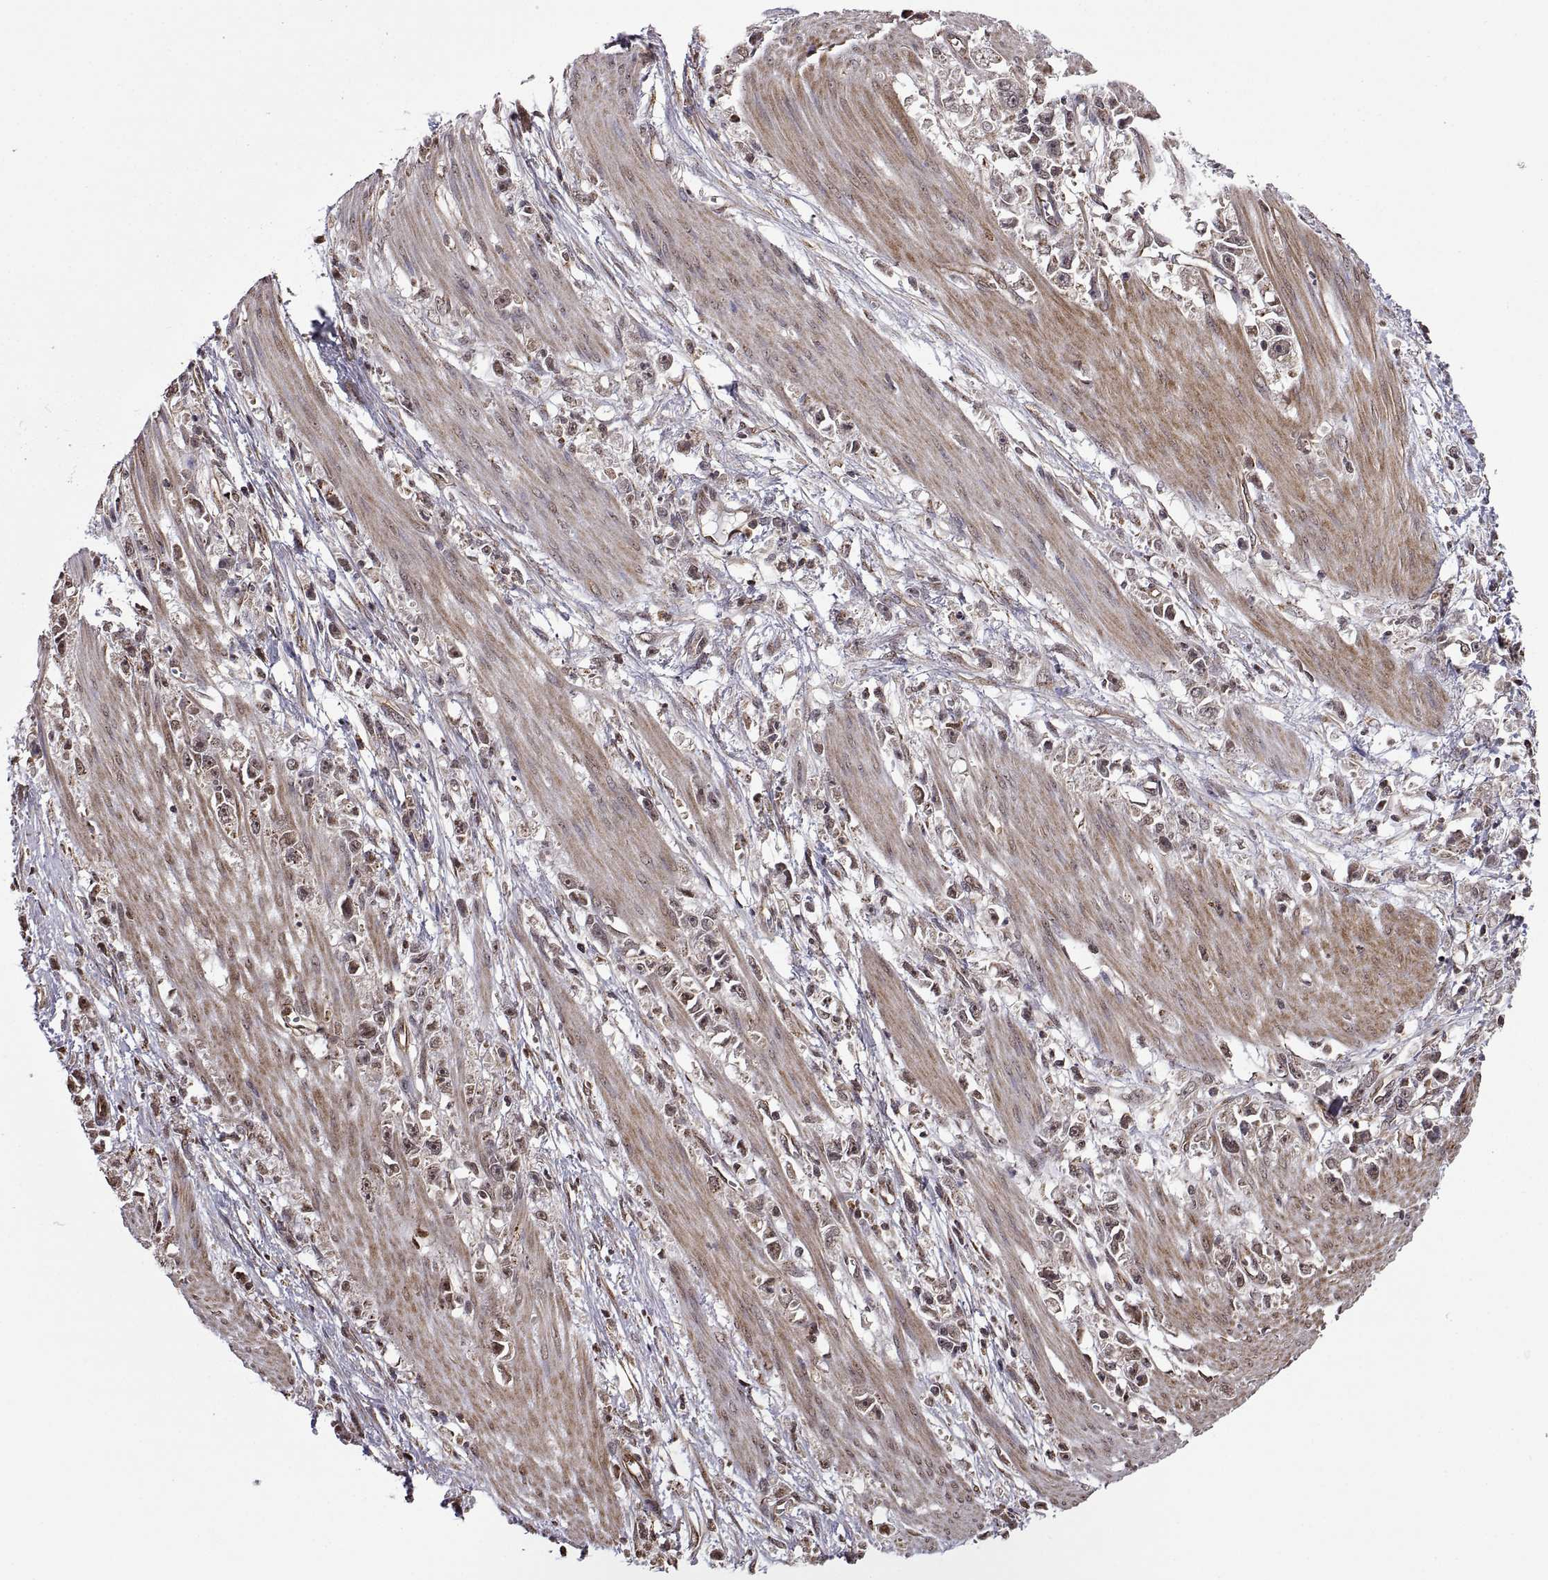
{"staining": {"intensity": "negative", "quantity": "none", "location": "none"}, "tissue": "stomach cancer", "cell_type": "Tumor cells", "image_type": "cancer", "snomed": [{"axis": "morphology", "description": "Adenocarcinoma, NOS"}, {"axis": "topography", "description": "Stomach"}], "caption": "The micrograph shows no staining of tumor cells in stomach adenocarcinoma.", "gene": "ARRB1", "patient": {"sex": "female", "age": 59}}